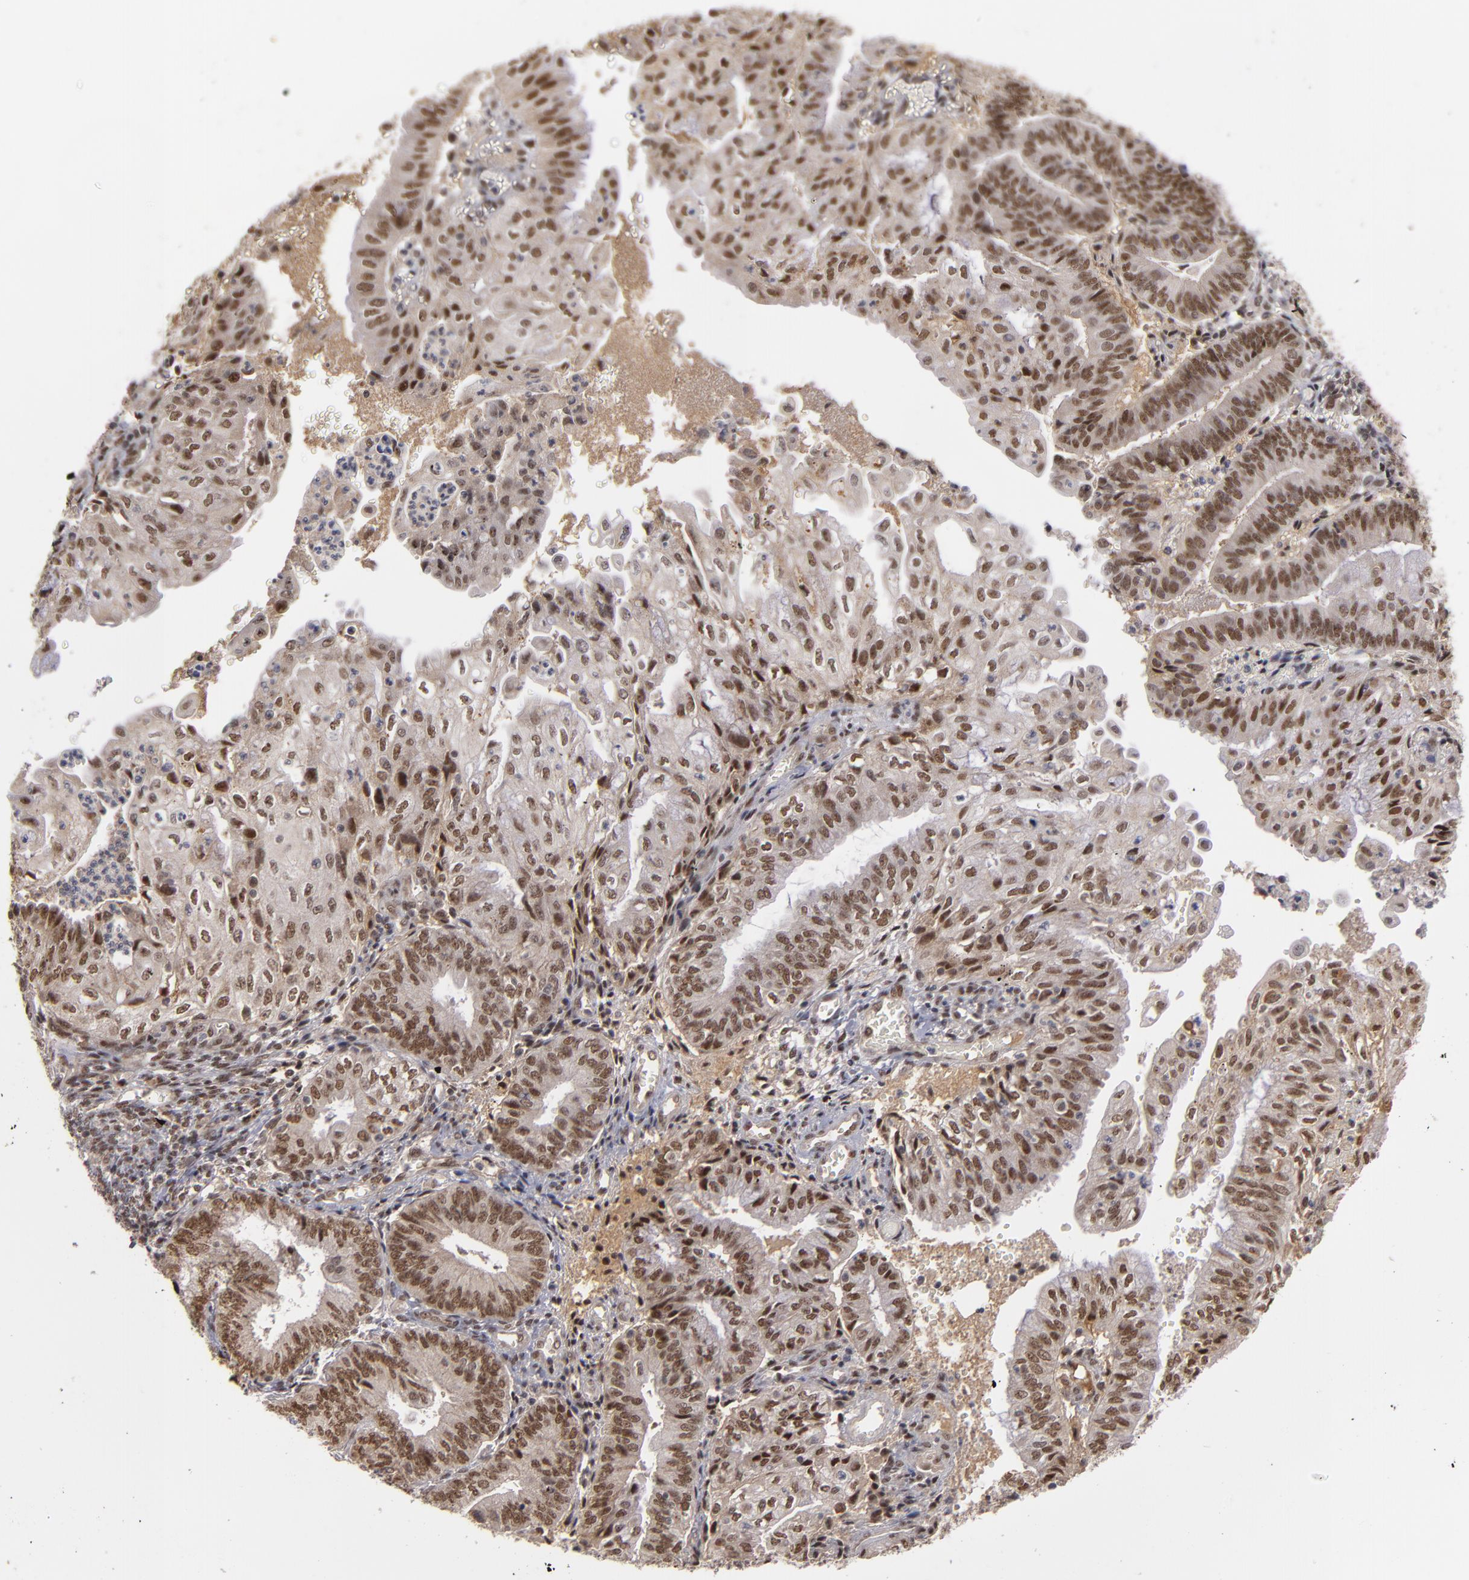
{"staining": {"intensity": "moderate", "quantity": ">75%", "location": "nuclear"}, "tissue": "endometrial cancer", "cell_type": "Tumor cells", "image_type": "cancer", "snomed": [{"axis": "morphology", "description": "Adenocarcinoma, NOS"}, {"axis": "topography", "description": "Endometrium"}], "caption": "Moderate nuclear expression is appreciated in about >75% of tumor cells in endometrial cancer.", "gene": "ZNF234", "patient": {"sex": "female", "age": 55}}